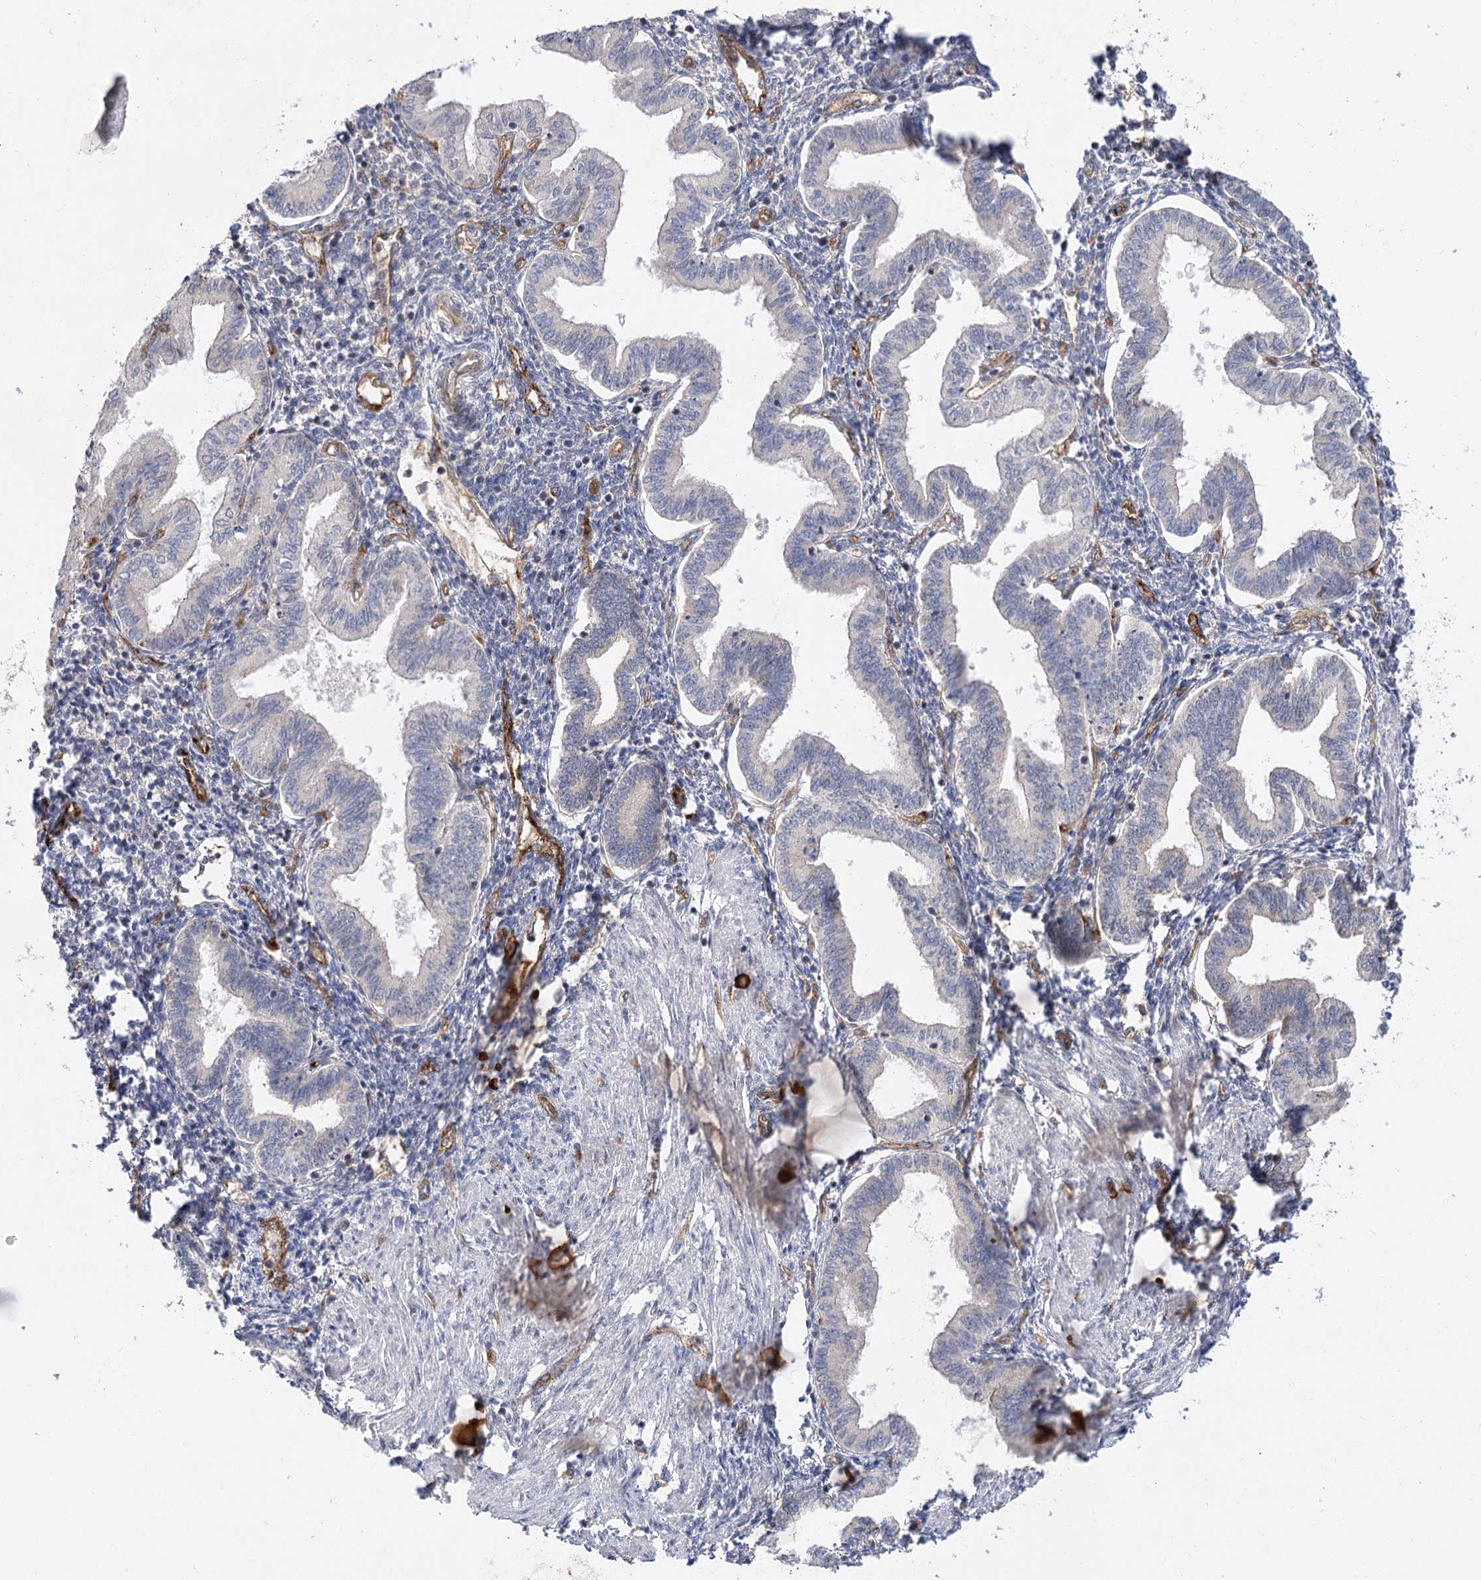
{"staining": {"intensity": "negative", "quantity": "none", "location": "none"}, "tissue": "endometrium", "cell_type": "Cells in endometrial stroma", "image_type": "normal", "snomed": [{"axis": "morphology", "description": "Normal tissue, NOS"}, {"axis": "topography", "description": "Endometrium"}], "caption": "Human endometrium stained for a protein using immunohistochemistry shows no expression in cells in endometrial stroma.", "gene": "ARHGAP31", "patient": {"sex": "female", "age": 53}}